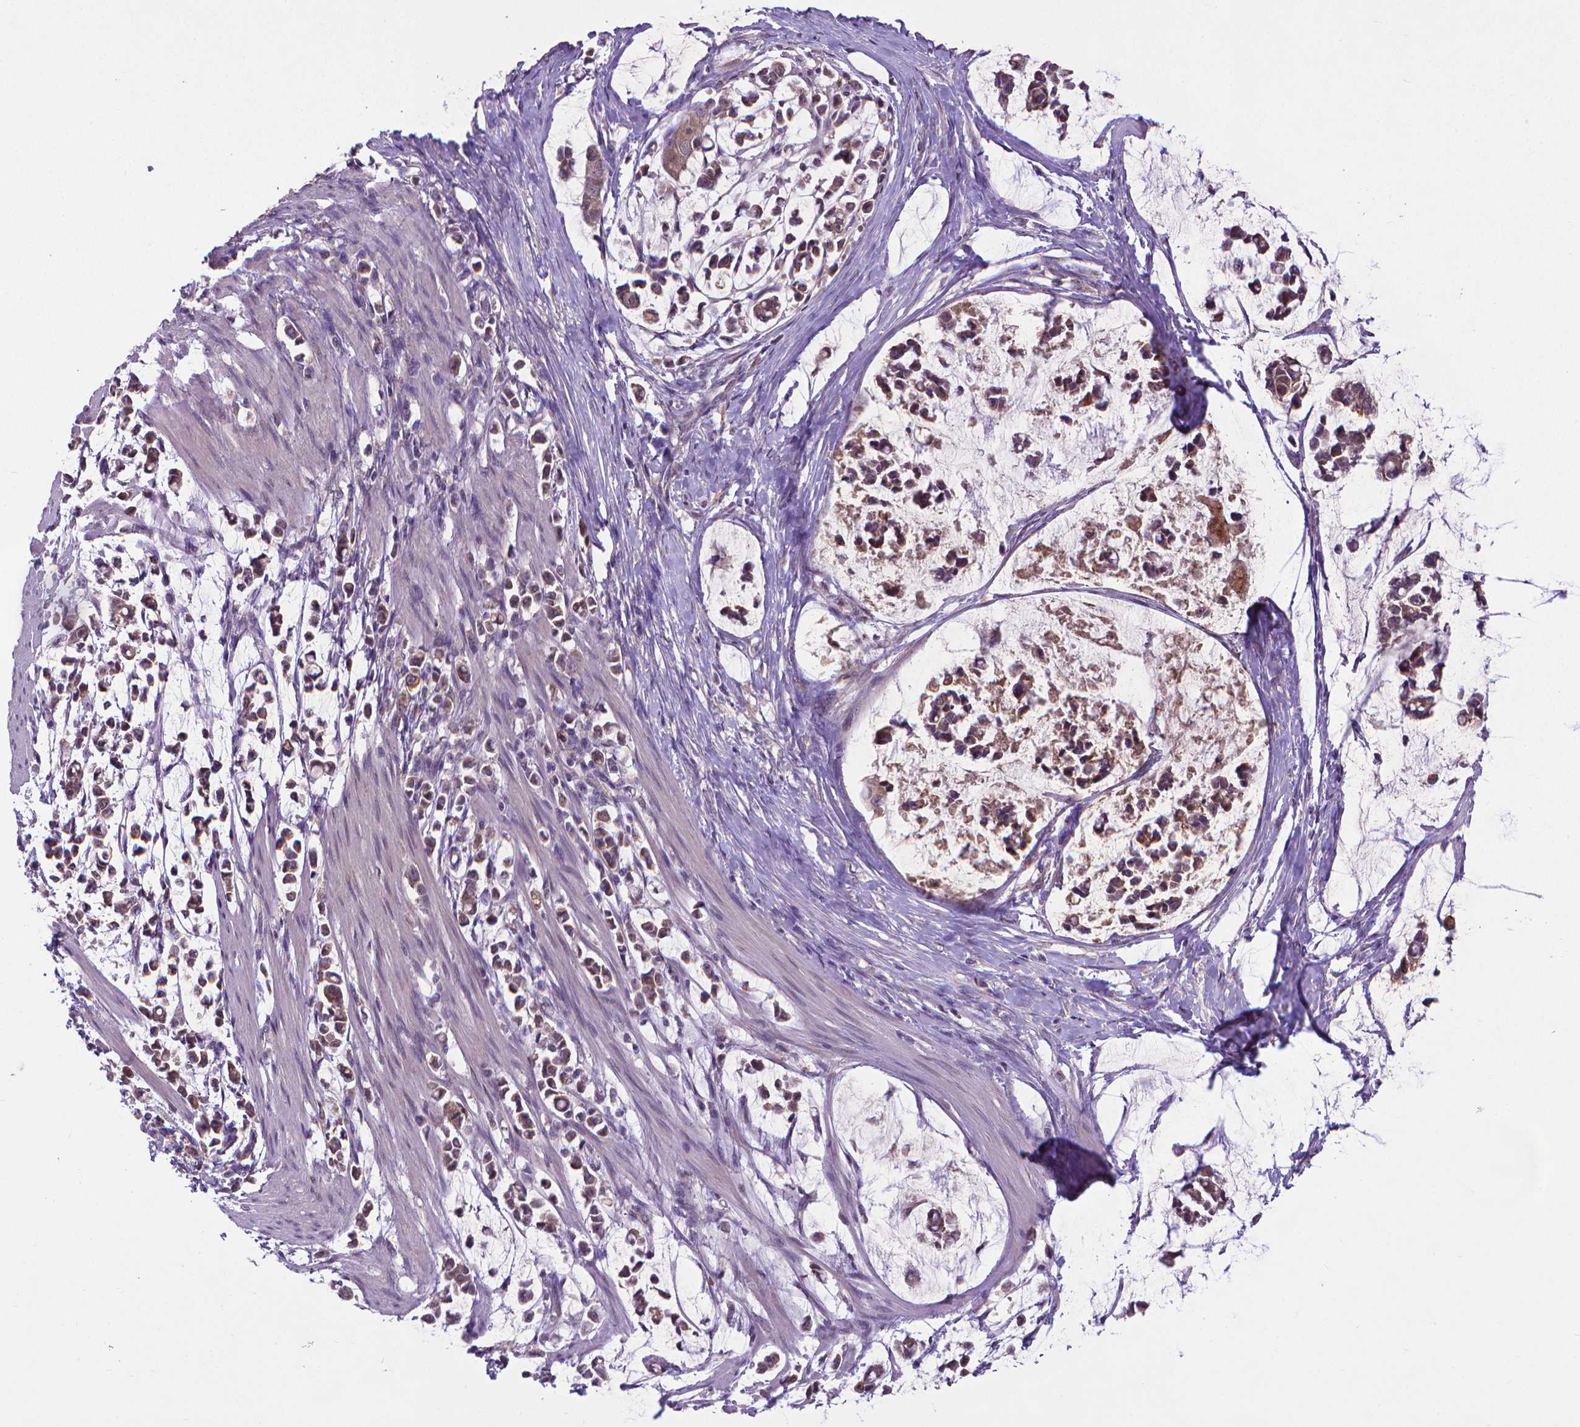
{"staining": {"intensity": "moderate", "quantity": "25%-75%", "location": "cytoplasmic/membranous"}, "tissue": "stomach cancer", "cell_type": "Tumor cells", "image_type": "cancer", "snomed": [{"axis": "morphology", "description": "Adenocarcinoma, NOS"}, {"axis": "topography", "description": "Stomach"}], "caption": "Immunohistochemistry (DAB (3,3'-diaminobenzidine)) staining of human stomach cancer displays moderate cytoplasmic/membranous protein expression in approximately 25%-75% of tumor cells.", "gene": "GPR63", "patient": {"sex": "male", "age": 82}}